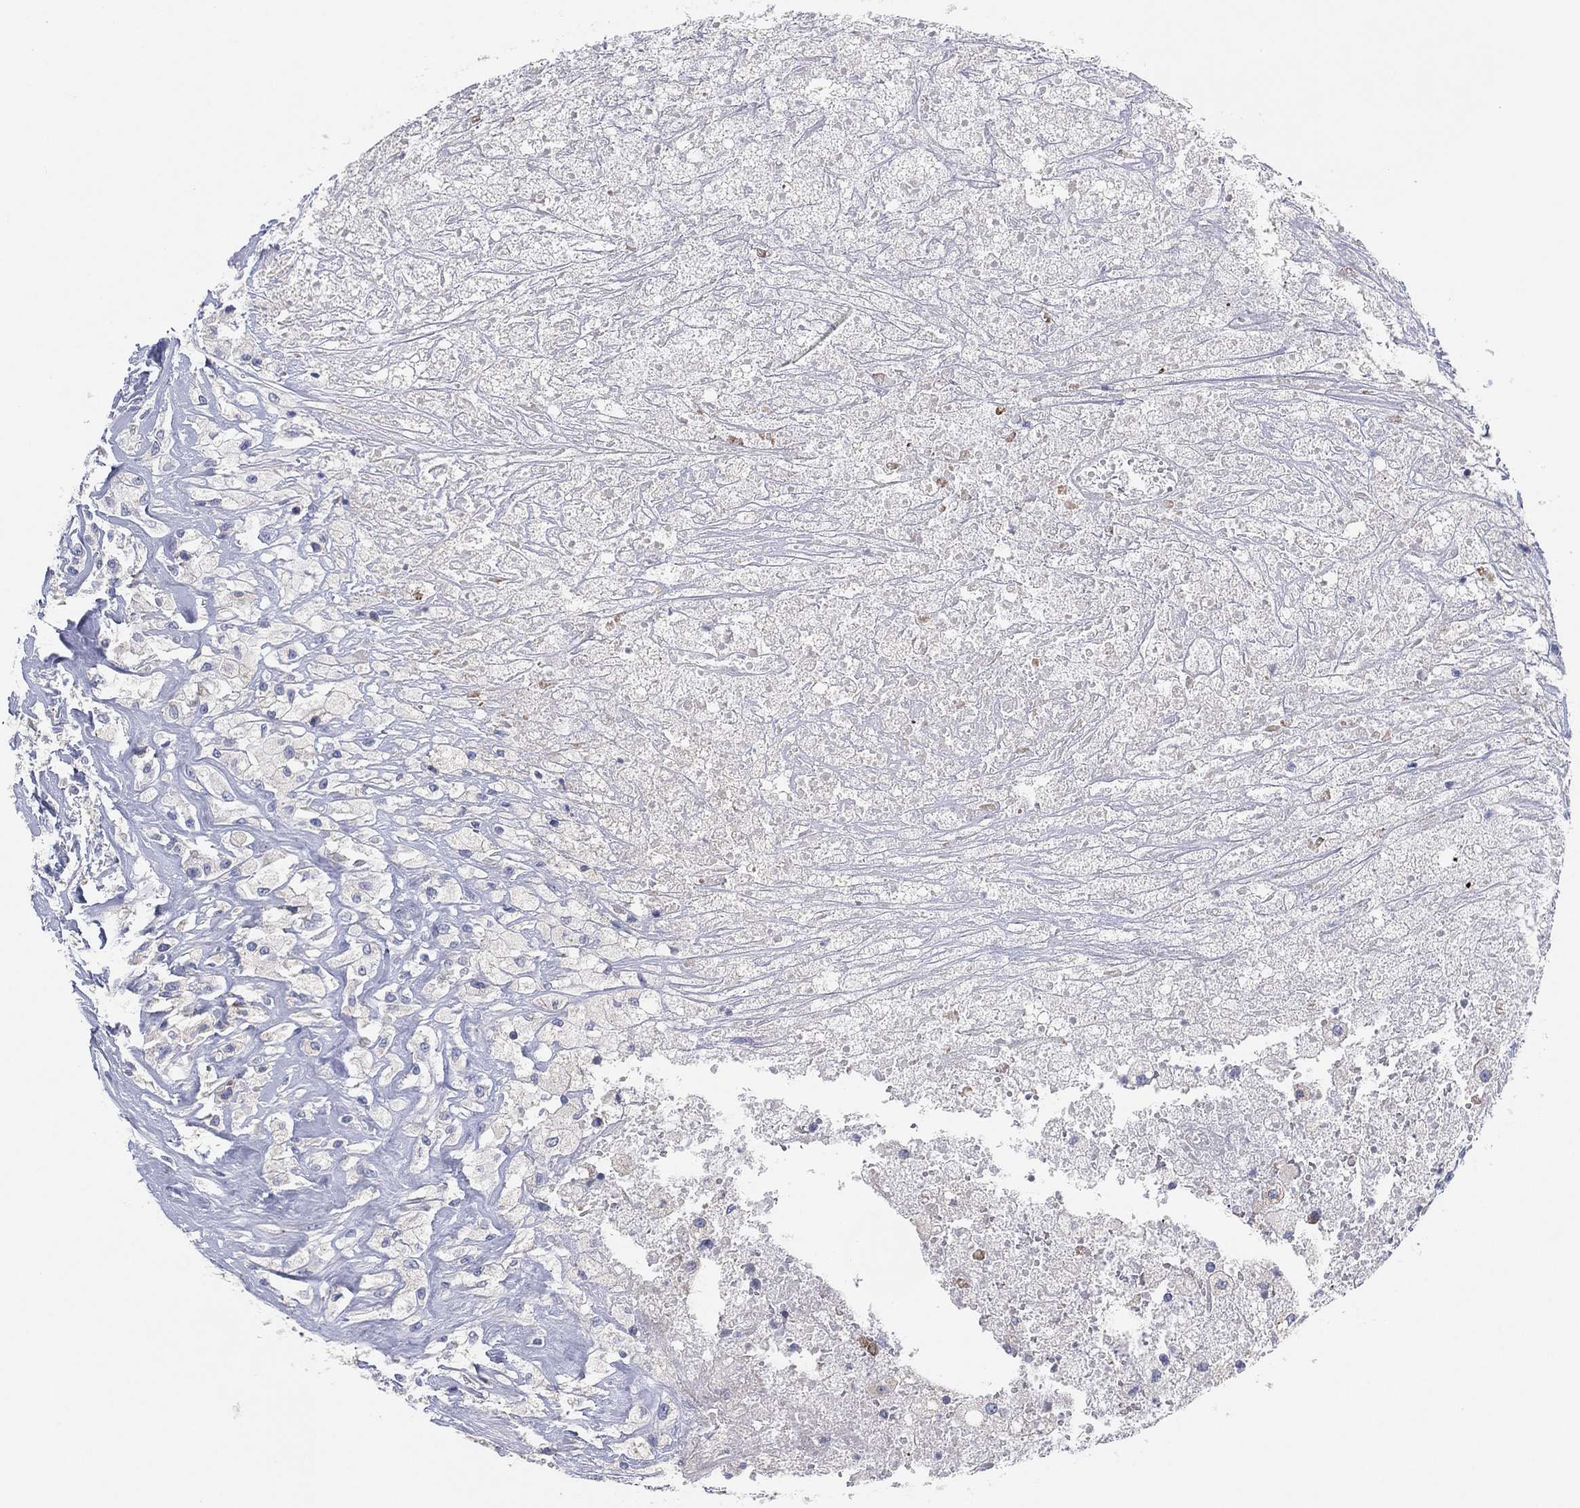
{"staining": {"intensity": "negative", "quantity": "none", "location": "none"}, "tissue": "testis cancer", "cell_type": "Tumor cells", "image_type": "cancer", "snomed": [{"axis": "morphology", "description": "Necrosis, NOS"}, {"axis": "morphology", "description": "Carcinoma, Embryonal, NOS"}, {"axis": "topography", "description": "Testis"}], "caption": "The histopathology image displays no staining of tumor cells in testis embryonal carcinoma.", "gene": "TMEM40", "patient": {"sex": "male", "age": 19}}